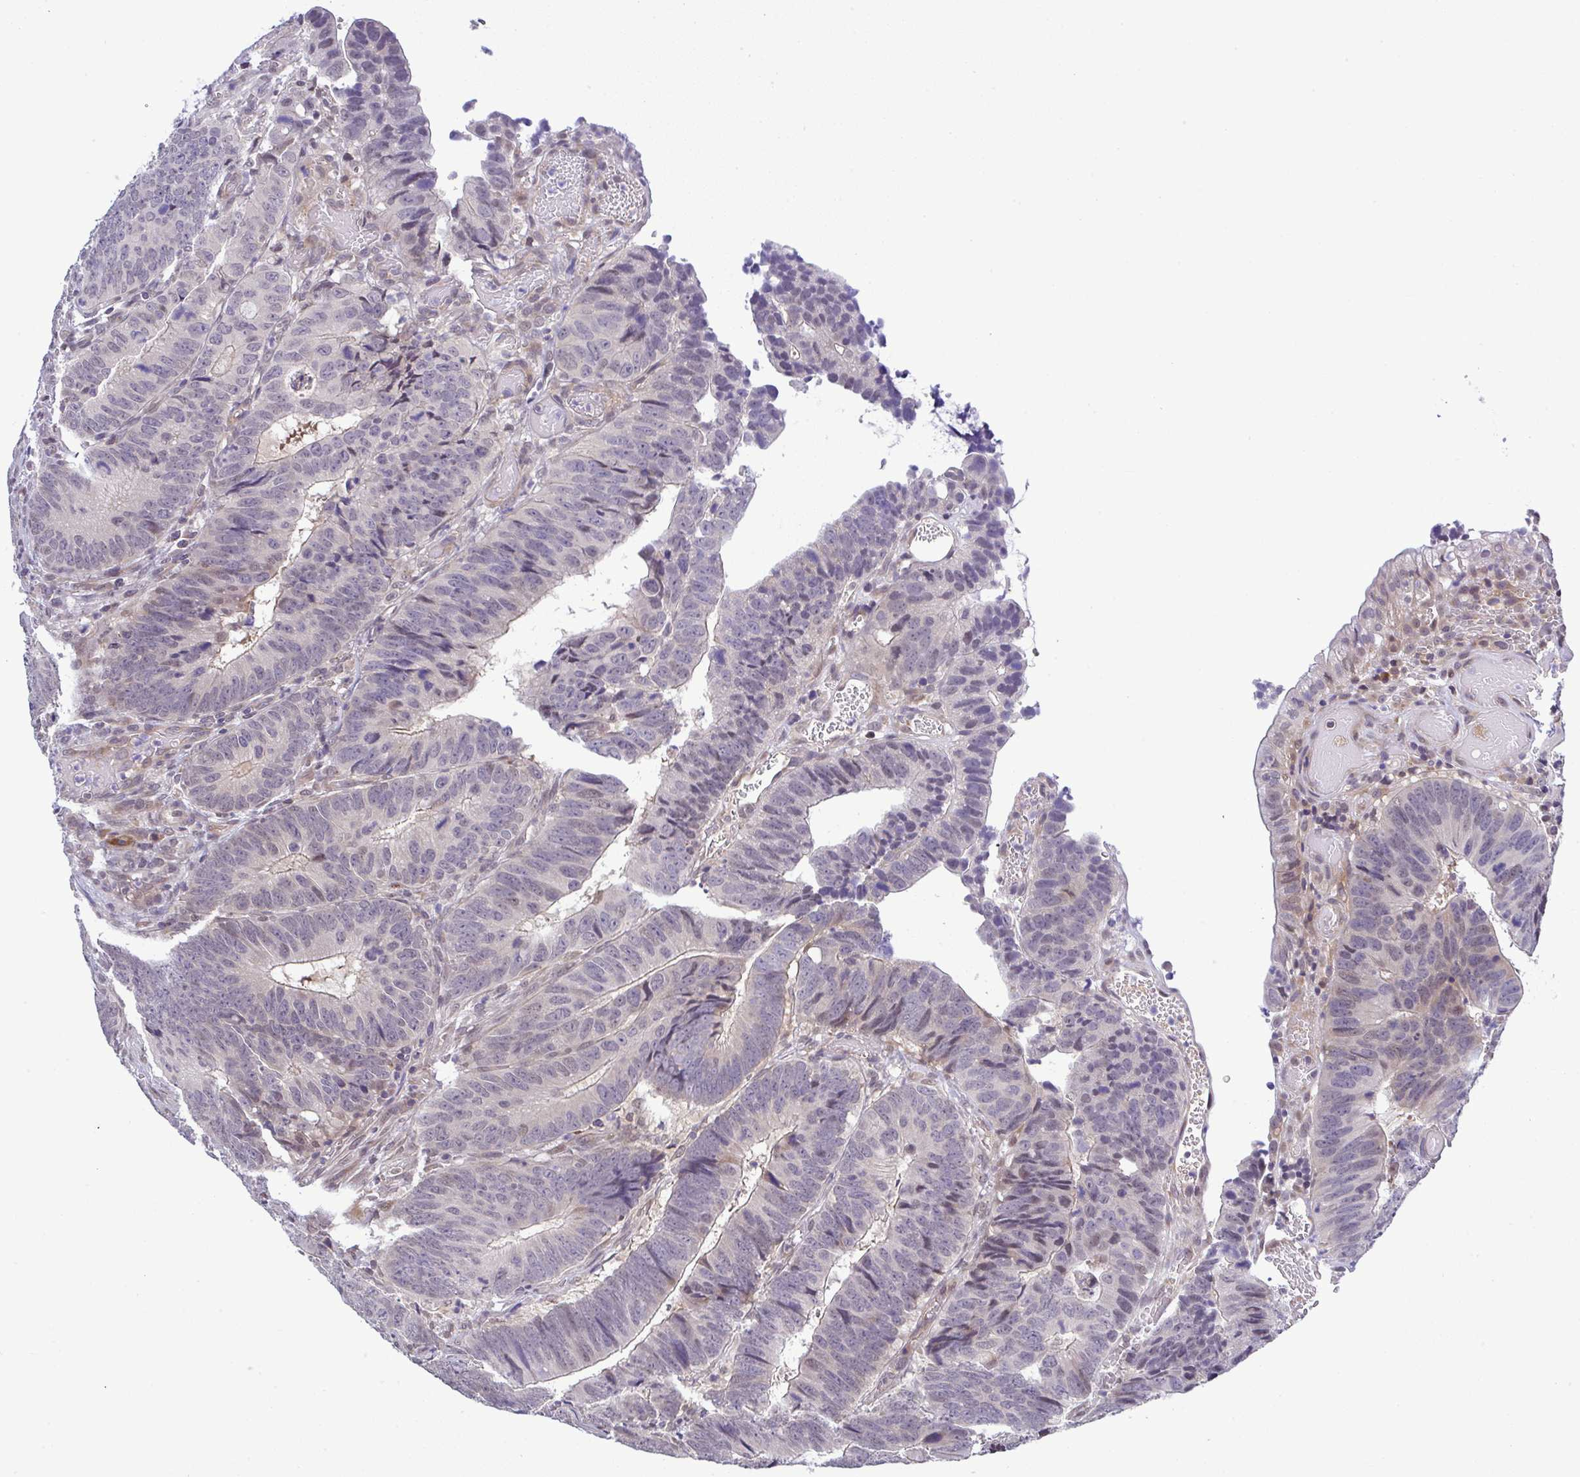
{"staining": {"intensity": "weak", "quantity": "<25%", "location": "nuclear"}, "tissue": "colorectal cancer", "cell_type": "Tumor cells", "image_type": "cancer", "snomed": [{"axis": "morphology", "description": "Adenocarcinoma, NOS"}, {"axis": "topography", "description": "Colon"}], "caption": "High magnification brightfield microscopy of adenocarcinoma (colorectal) stained with DAB (brown) and counterstained with hematoxylin (blue): tumor cells show no significant expression.", "gene": "C9orf64", "patient": {"sex": "male", "age": 62}}